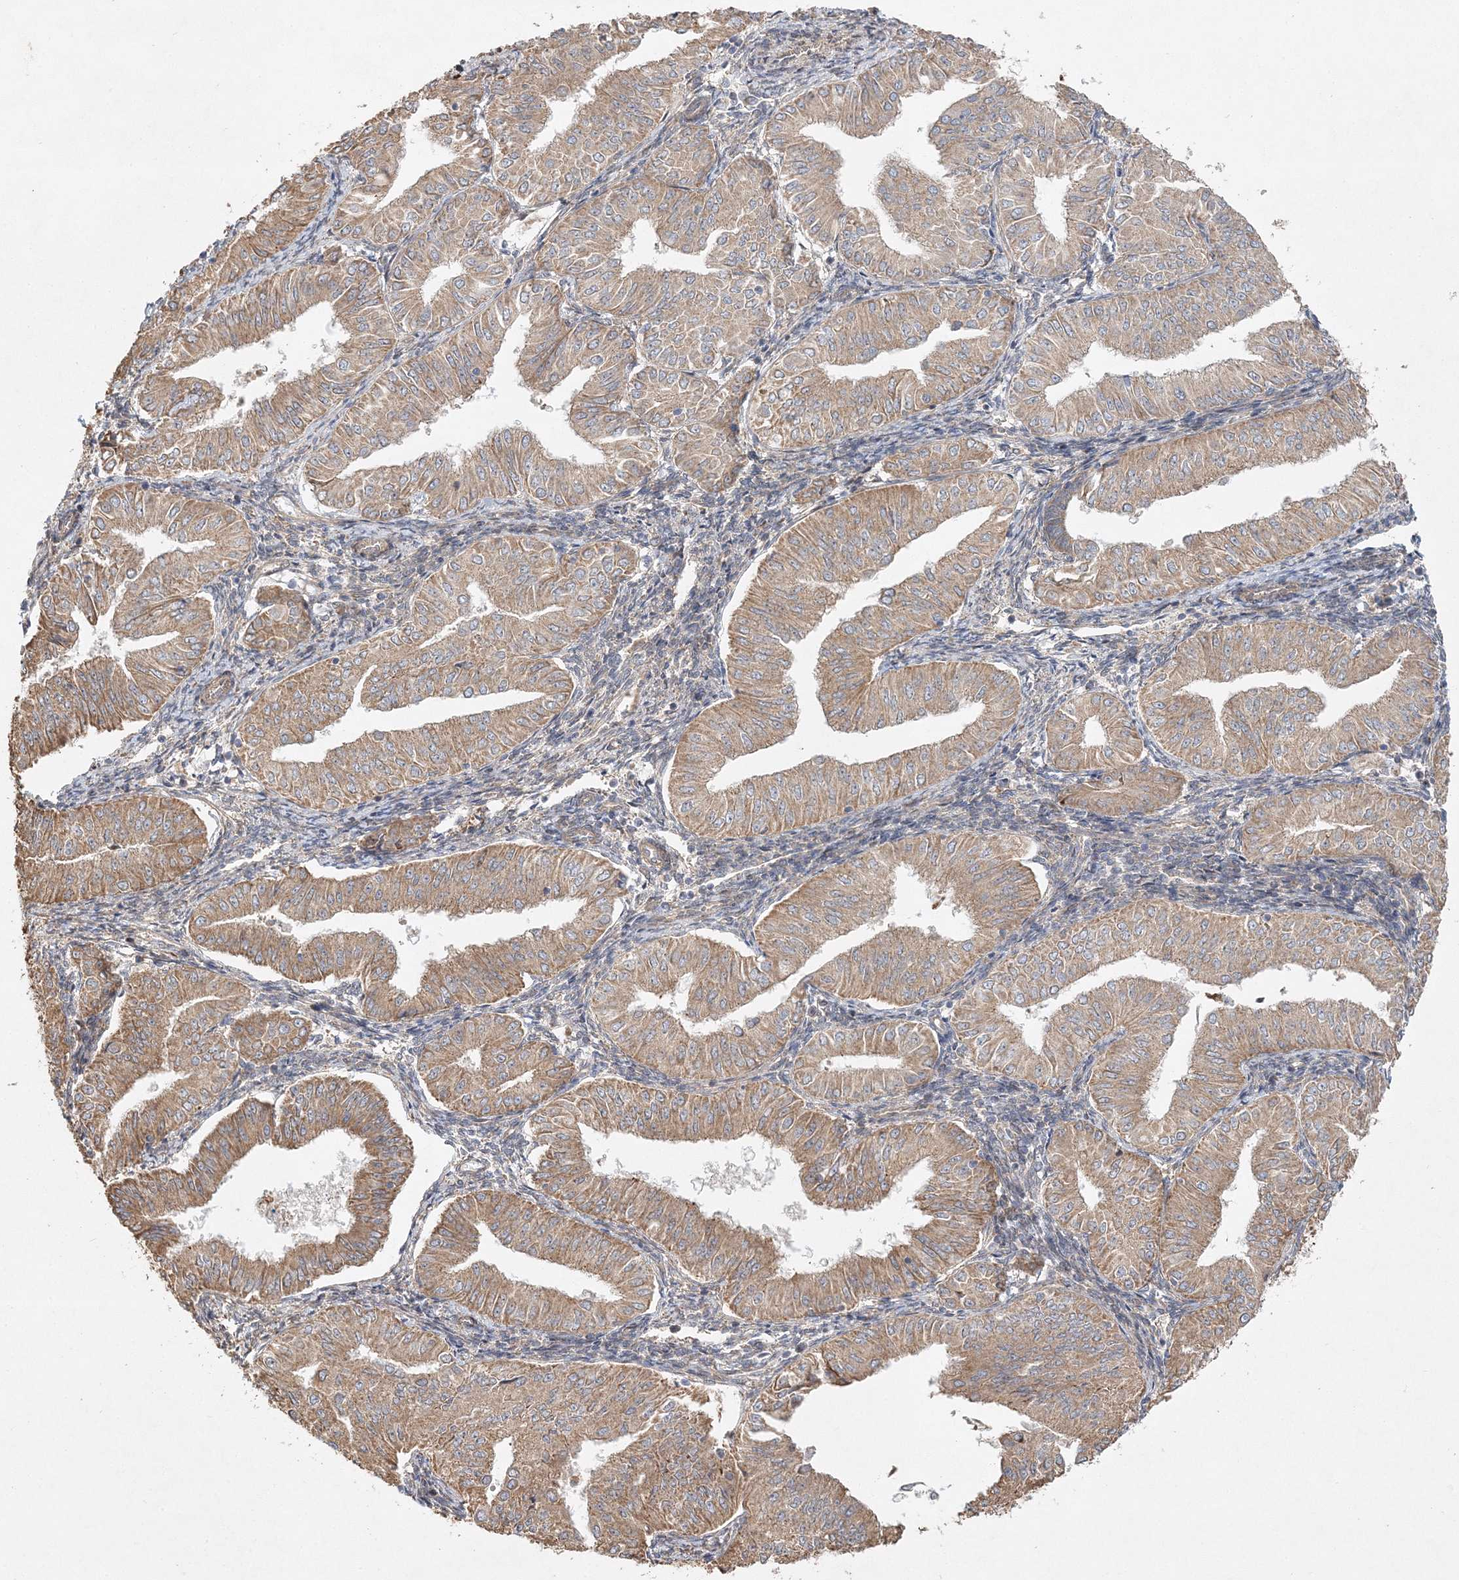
{"staining": {"intensity": "moderate", "quantity": ">75%", "location": "cytoplasmic/membranous"}, "tissue": "endometrial cancer", "cell_type": "Tumor cells", "image_type": "cancer", "snomed": [{"axis": "morphology", "description": "Normal tissue, NOS"}, {"axis": "morphology", "description": "Adenocarcinoma, NOS"}, {"axis": "topography", "description": "Endometrium"}], "caption": "Moderate cytoplasmic/membranous expression for a protein is identified in about >75% of tumor cells of adenocarcinoma (endometrial) using immunohistochemistry (IHC).", "gene": "ZFYVE16", "patient": {"sex": "female", "age": 53}}